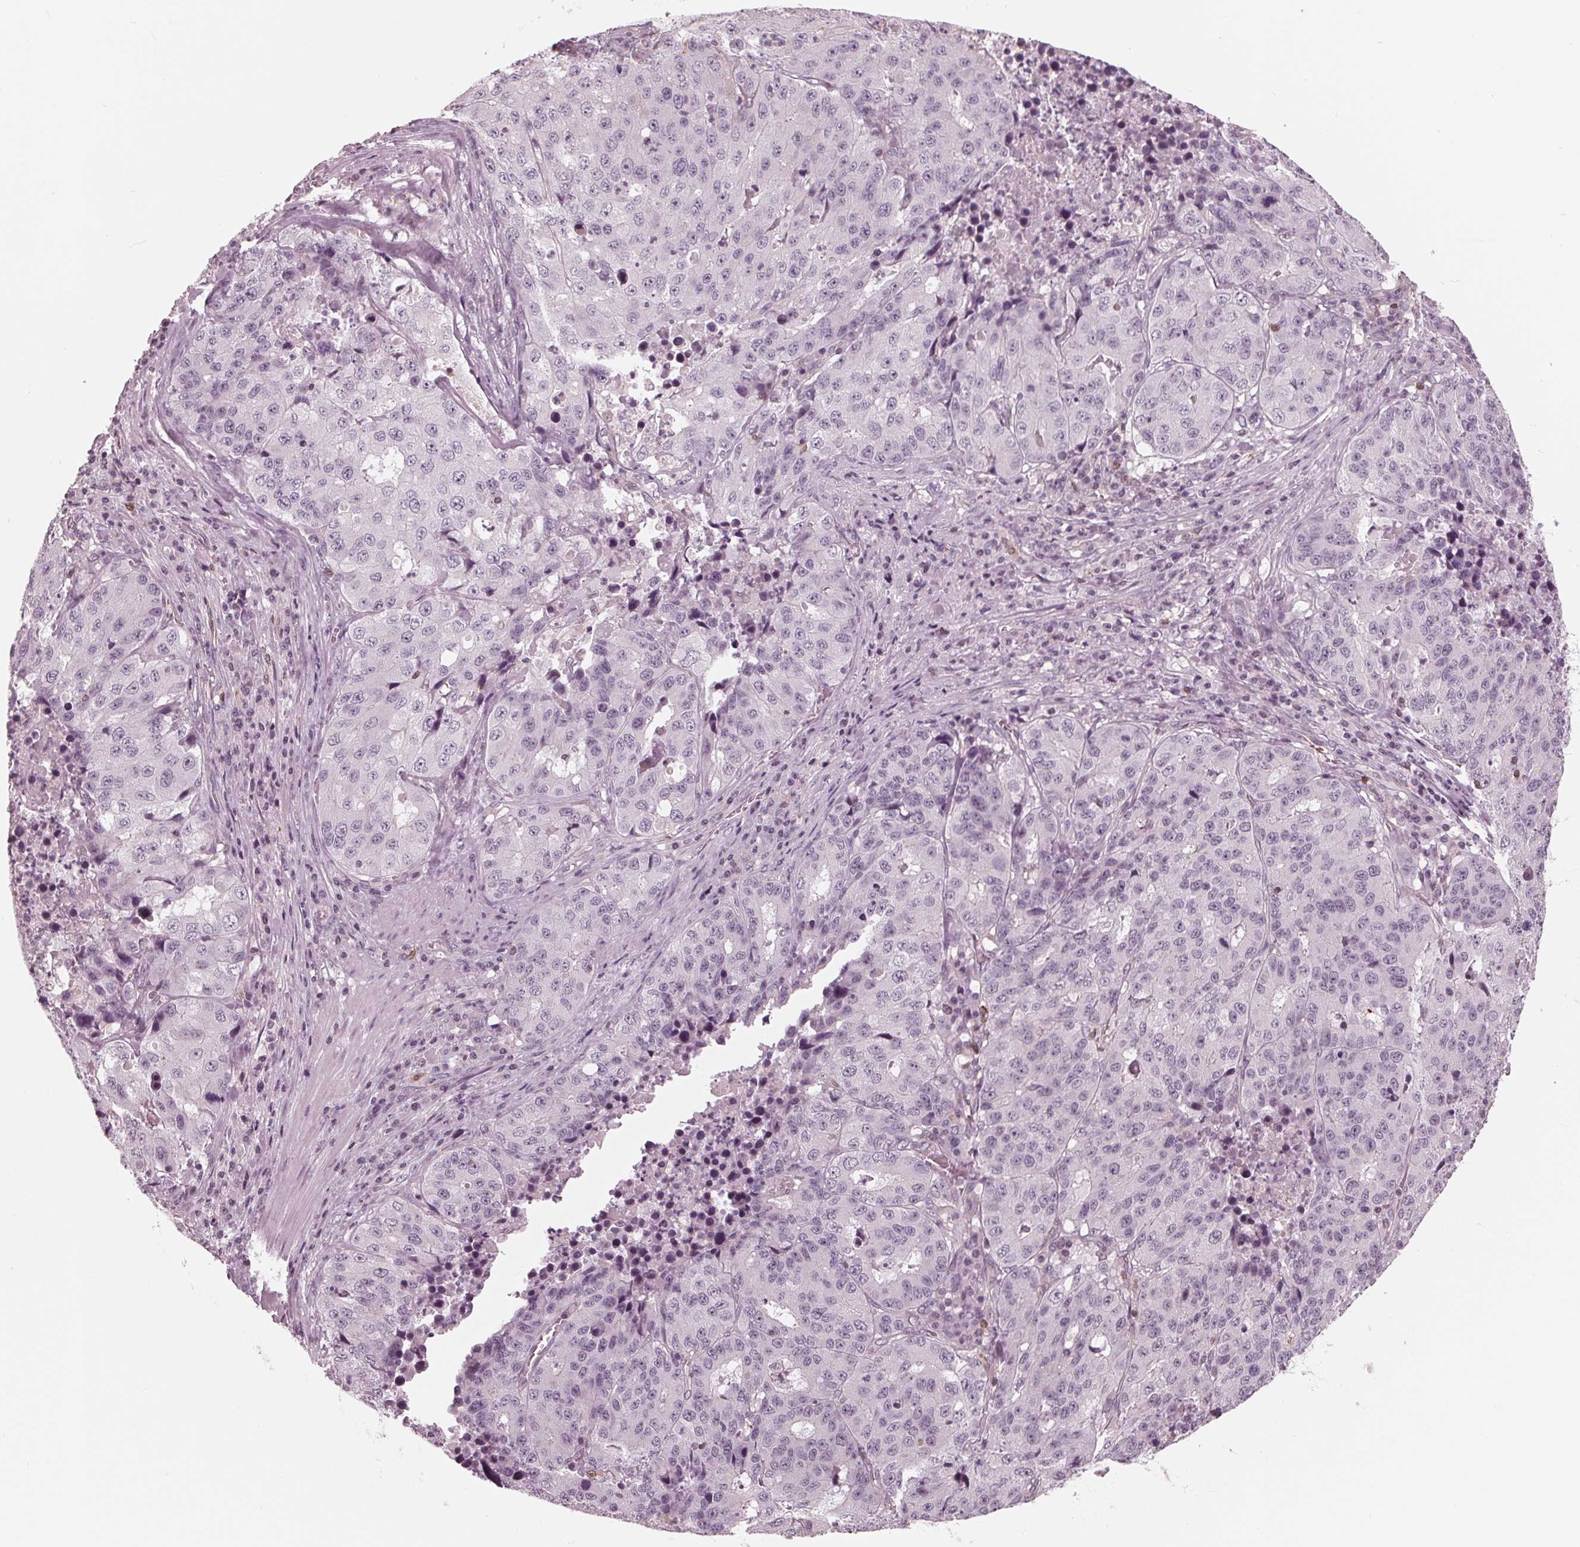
{"staining": {"intensity": "negative", "quantity": "none", "location": "none"}, "tissue": "stomach cancer", "cell_type": "Tumor cells", "image_type": "cancer", "snomed": [{"axis": "morphology", "description": "Adenocarcinoma, NOS"}, {"axis": "topography", "description": "Stomach"}], "caption": "Immunohistochemistry (IHC) image of neoplastic tissue: human adenocarcinoma (stomach) stained with DAB (3,3'-diaminobenzidine) shows no significant protein expression in tumor cells.", "gene": "ING3", "patient": {"sex": "male", "age": 71}}